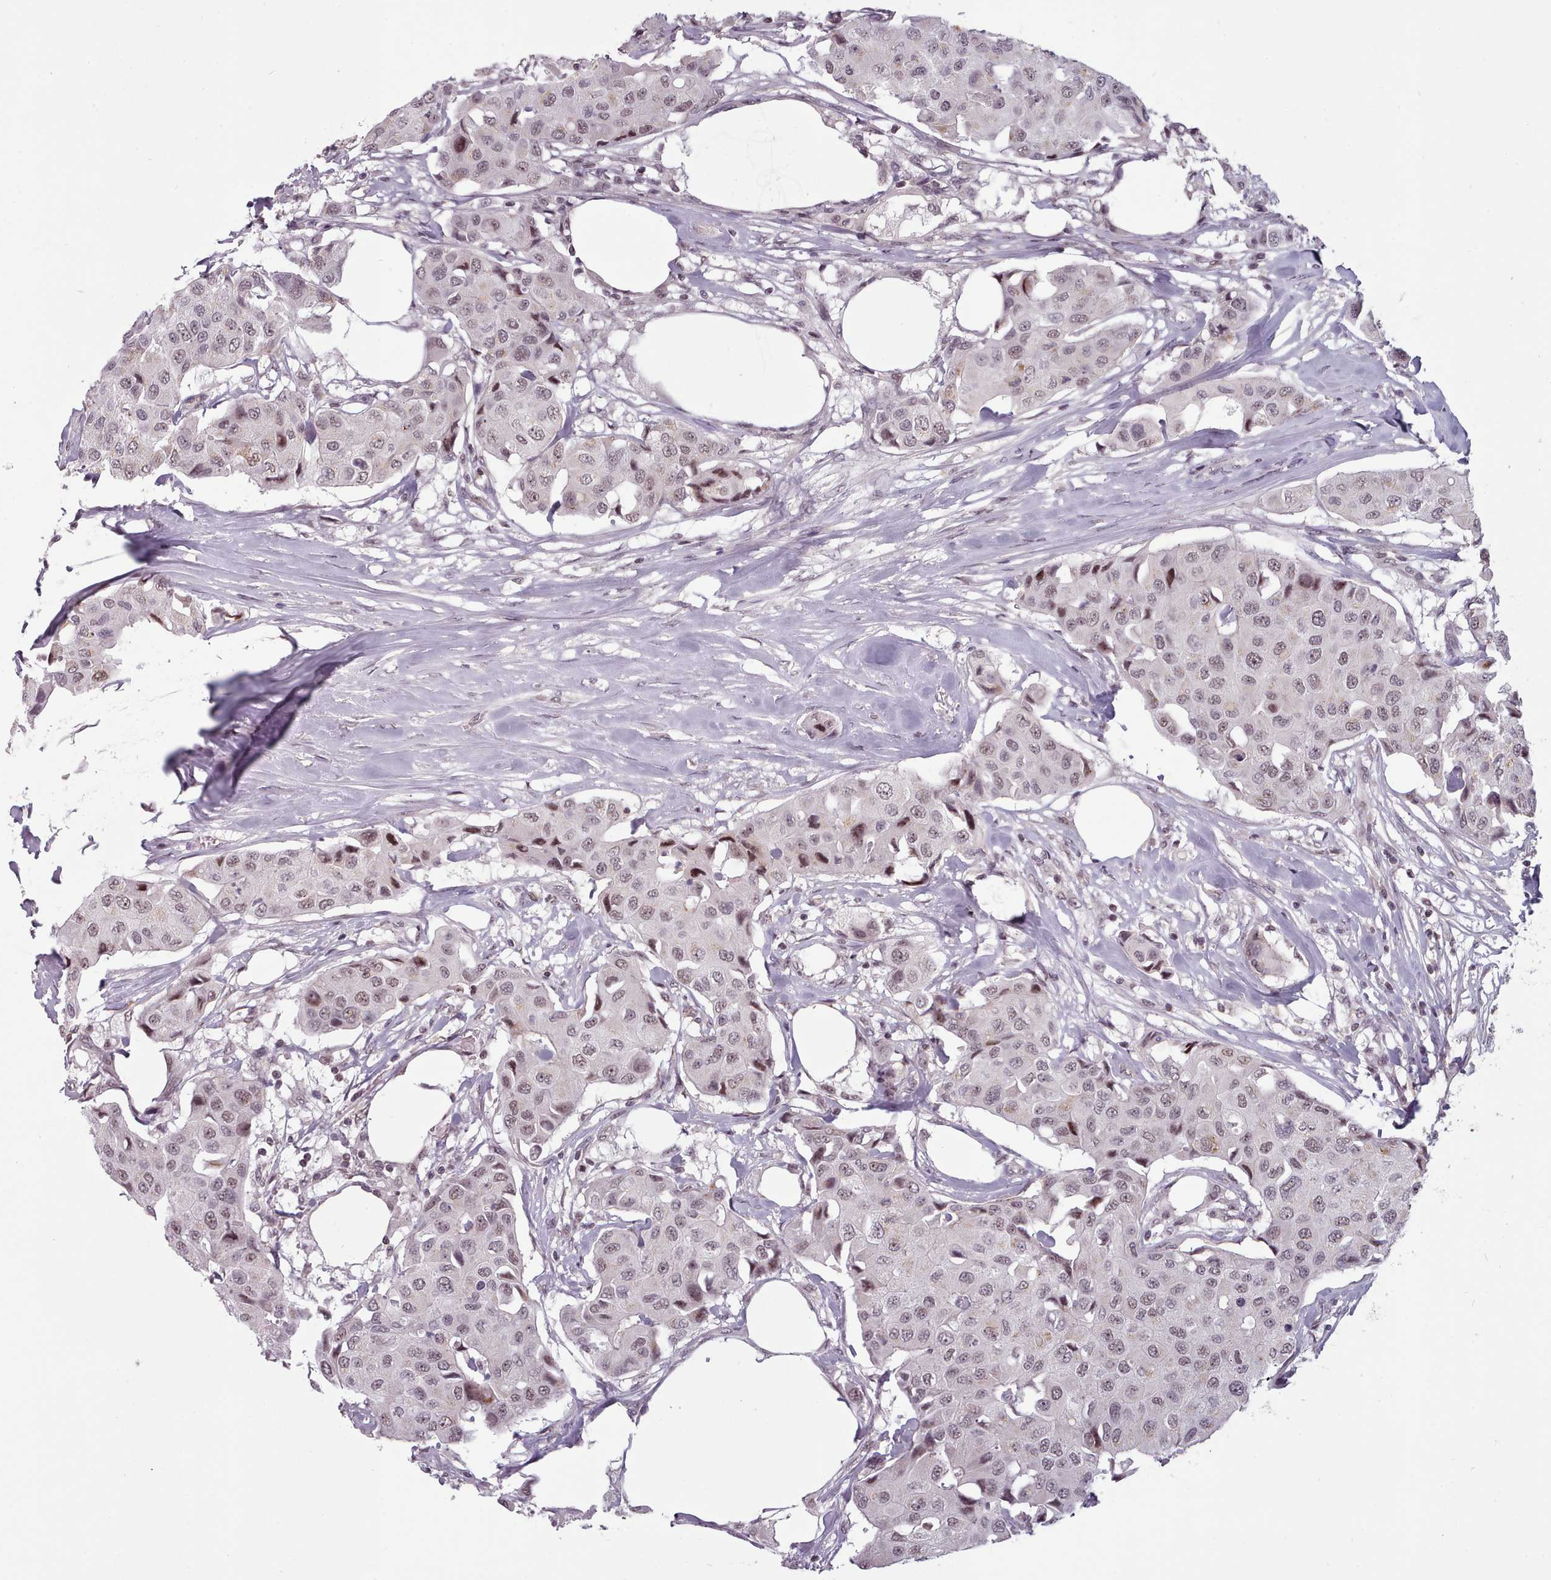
{"staining": {"intensity": "weak", "quantity": ">75%", "location": "nuclear"}, "tissue": "breast cancer", "cell_type": "Tumor cells", "image_type": "cancer", "snomed": [{"axis": "morphology", "description": "Duct carcinoma"}, {"axis": "topography", "description": "Breast"}], "caption": "DAB immunohistochemical staining of human breast cancer reveals weak nuclear protein staining in approximately >75% of tumor cells.", "gene": "SRSF9", "patient": {"sex": "female", "age": 80}}